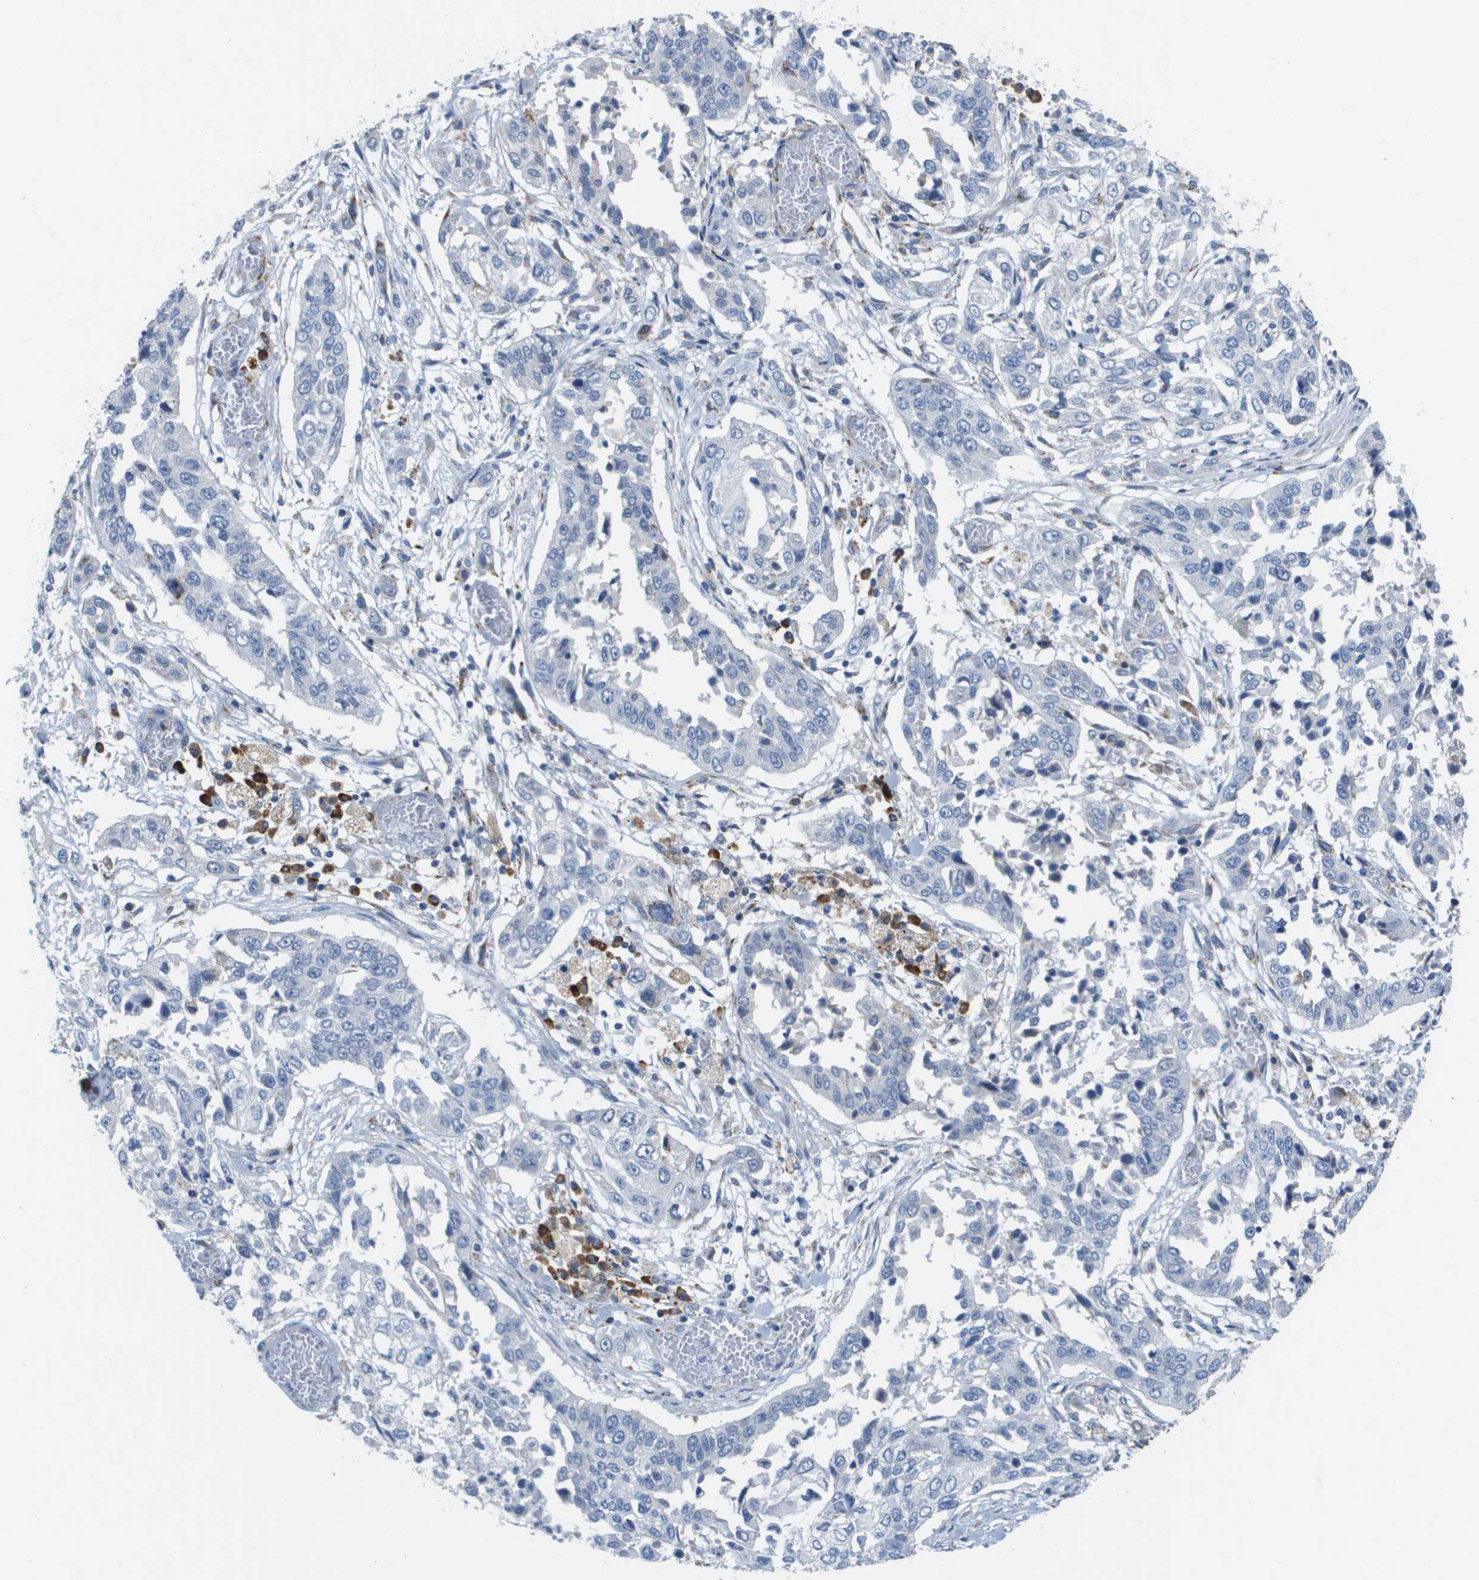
{"staining": {"intensity": "negative", "quantity": "none", "location": "none"}, "tissue": "lung cancer", "cell_type": "Tumor cells", "image_type": "cancer", "snomed": [{"axis": "morphology", "description": "Squamous cell carcinoma, NOS"}, {"axis": "topography", "description": "Lung"}], "caption": "IHC of lung cancer exhibits no expression in tumor cells. (Immunohistochemistry, brightfield microscopy, high magnification).", "gene": "CD3G", "patient": {"sex": "male", "age": 71}}